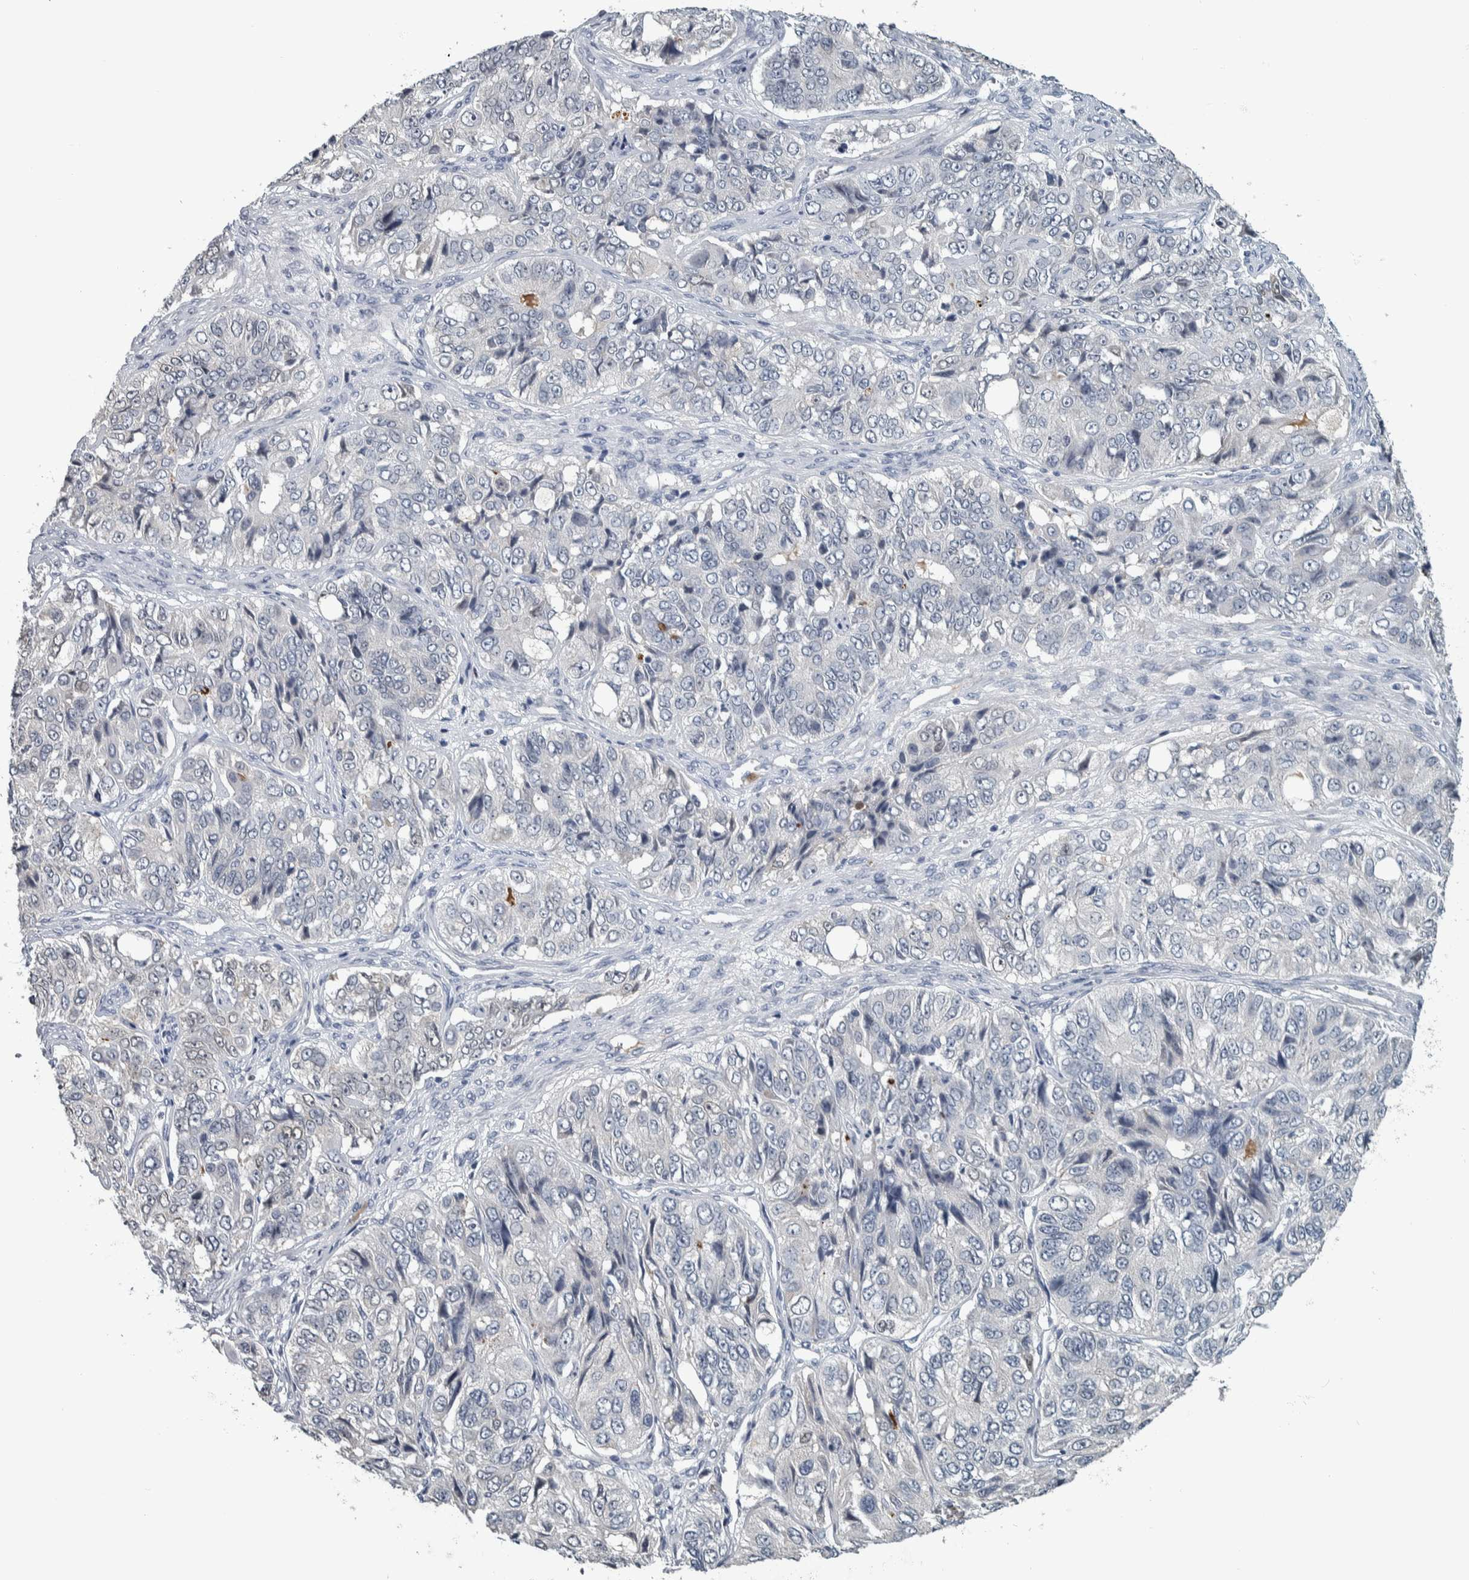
{"staining": {"intensity": "negative", "quantity": "none", "location": "none"}, "tissue": "ovarian cancer", "cell_type": "Tumor cells", "image_type": "cancer", "snomed": [{"axis": "morphology", "description": "Carcinoma, endometroid"}, {"axis": "topography", "description": "Ovary"}], "caption": "Immunohistochemistry histopathology image of neoplastic tissue: endometroid carcinoma (ovarian) stained with DAB exhibits no significant protein staining in tumor cells.", "gene": "CAVIN4", "patient": {"sex": "female", "age": 51}}